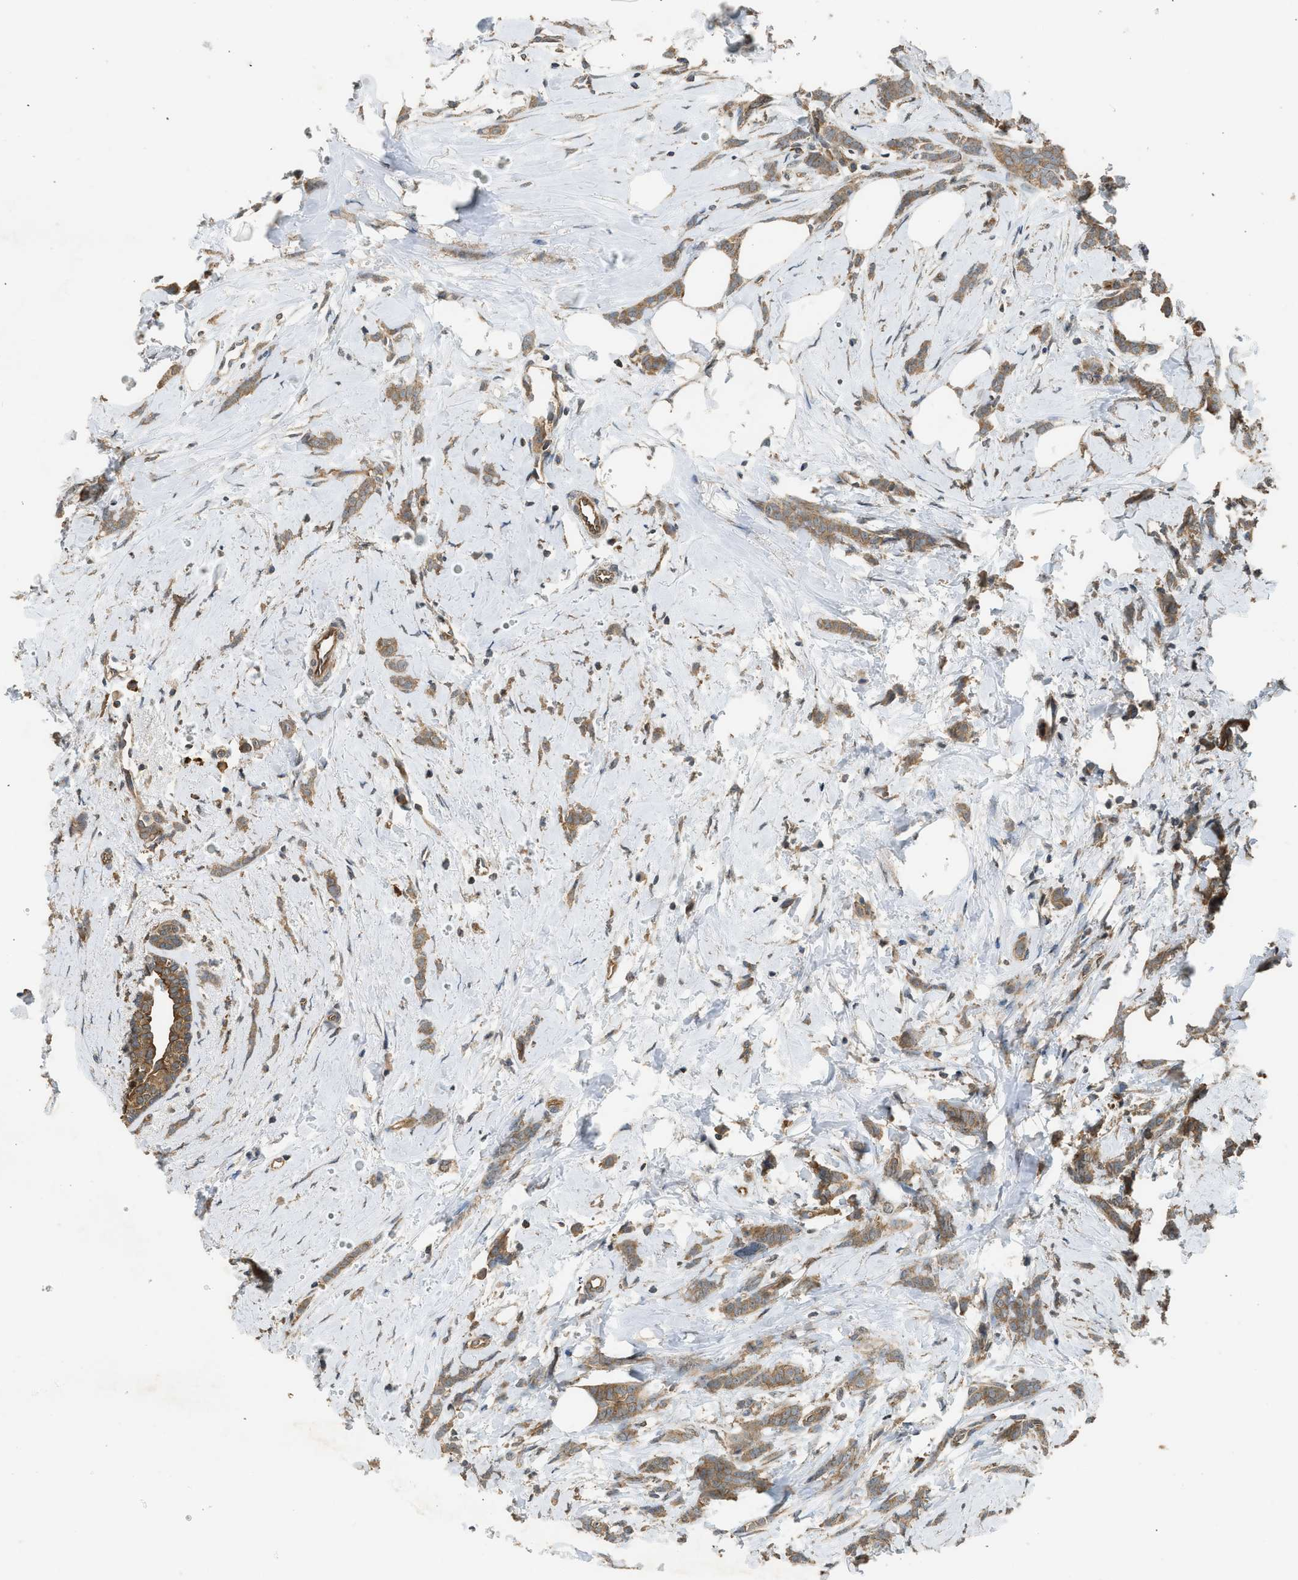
{"staining": {"intensity": "moderate", "quantity": ">75%", "location": "cytoplasmic/membranous"}, "tissue": "breast cancer", "cell_type": "Tumor cells", "image_type": "cancer", "snomed": [{"axis": "morphology", "description": "Lobular carcinoma, in situ"}, {"axis": "morphology", "description": "Lobular carcinoma"}, {"axis": "topography", "description": "Breast"}], "caption": "Immunohistochemical staining of breast lobular carcinoma demonstrates medium levels of moderate cytoplasmic/membranous expression in about >75% of tumor cells.", "gene": "HIP1R", "patient": {"sex": "female", "age": 41}}